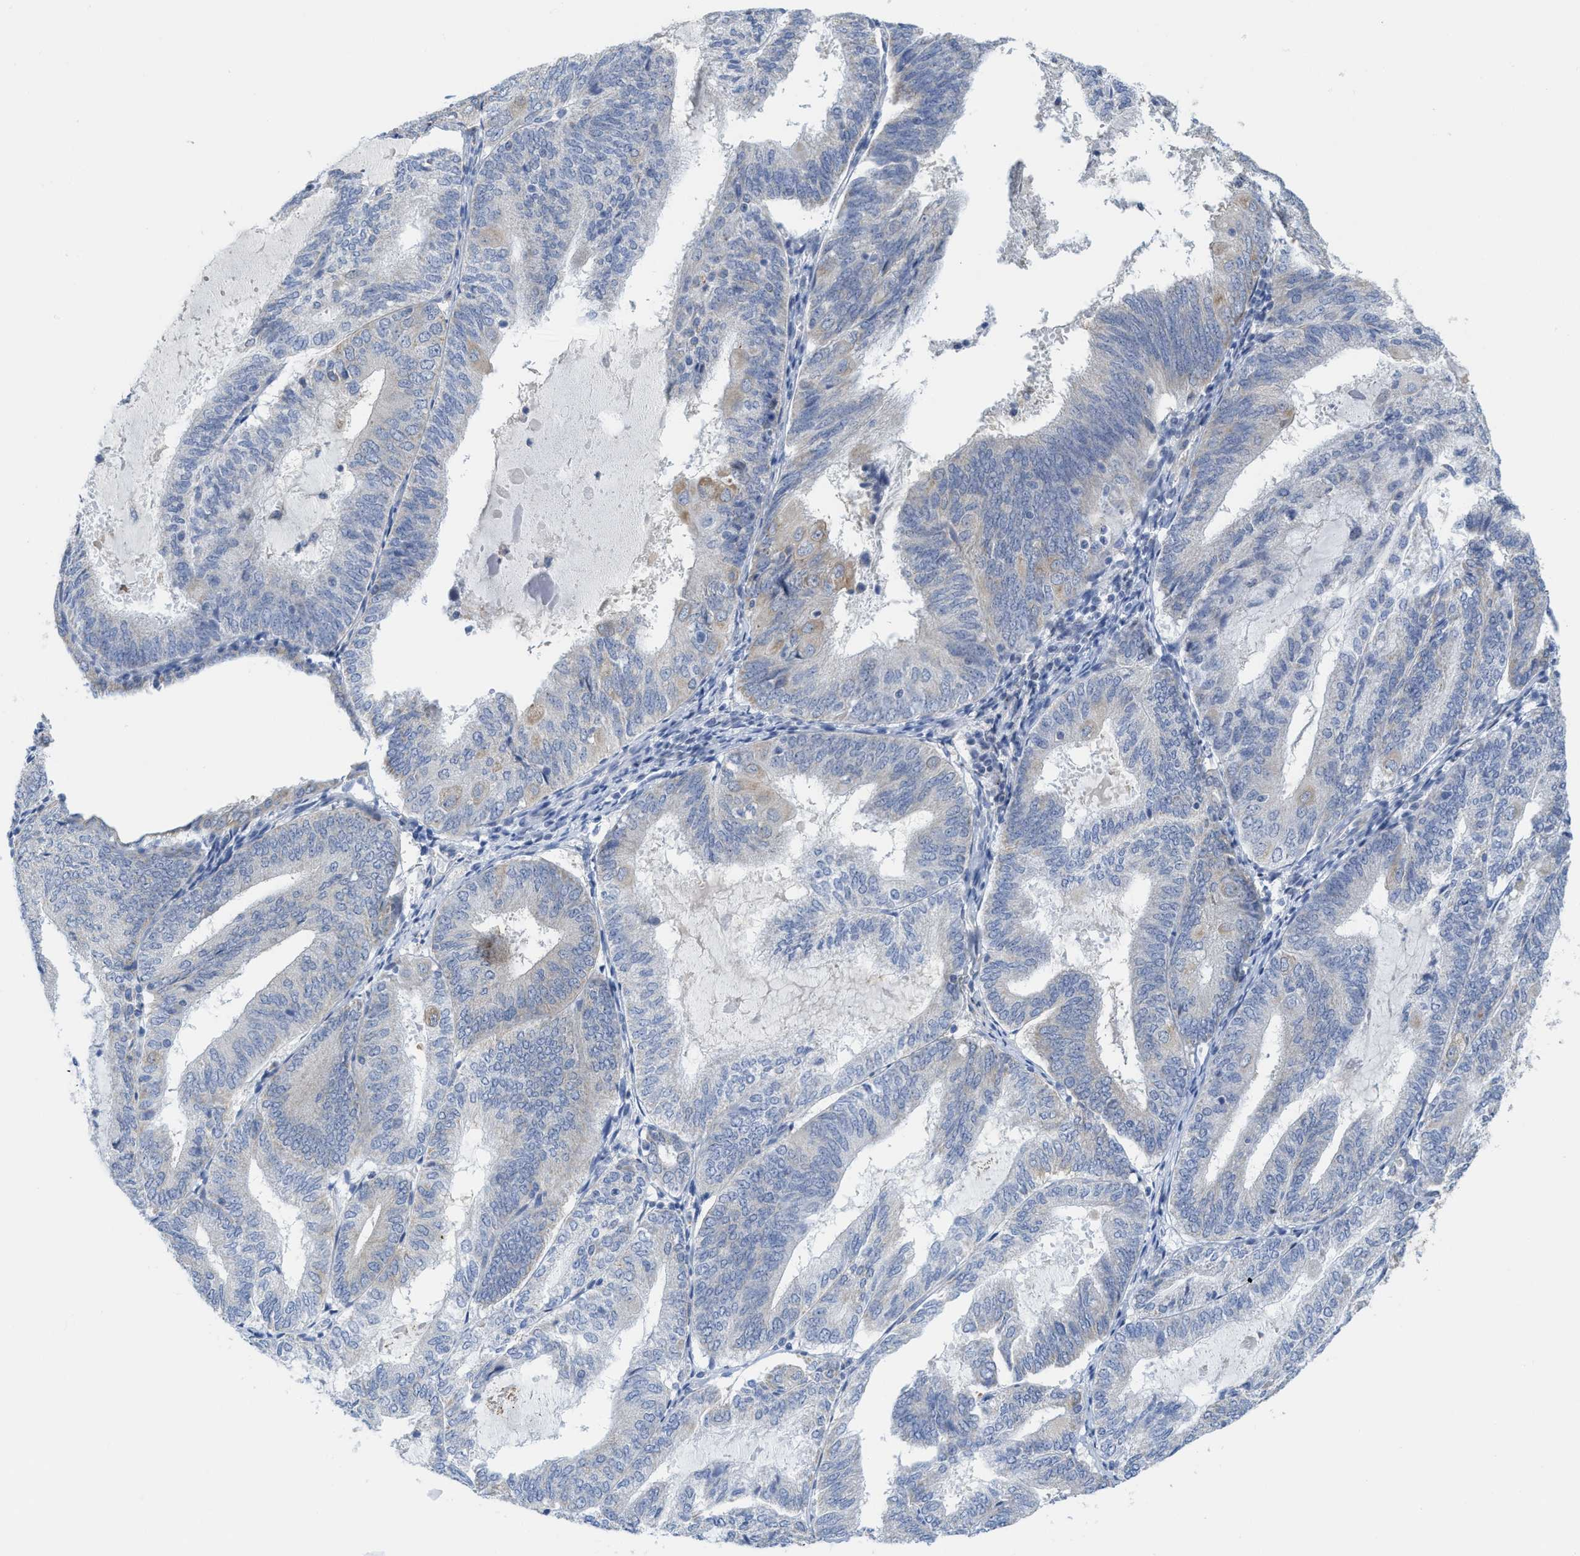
{"staining": {"intensity": "weak", "quantity": "<25%", "location": "cytoplasmic/membranous"}, "tissue": "endometrial cancer", "cell_type": "Tumor cells", "image_type": "cancer", "snomed": [{"axis": "morphology", "description": "Adenocarcinoma, NOS"}, {"axis": "topography", "description": "Endometrium"}], "caption": "IHC photomicrograph of neoplastic tissue: human endometrial cancer stained with DAB exhibits no significant protein staining in tumor cells. (Immunohistochemistry (ihc), brightfield microscopy, high magnification).", "gene": "GATD3", "patient": {"sex": "female", "age": 81}}